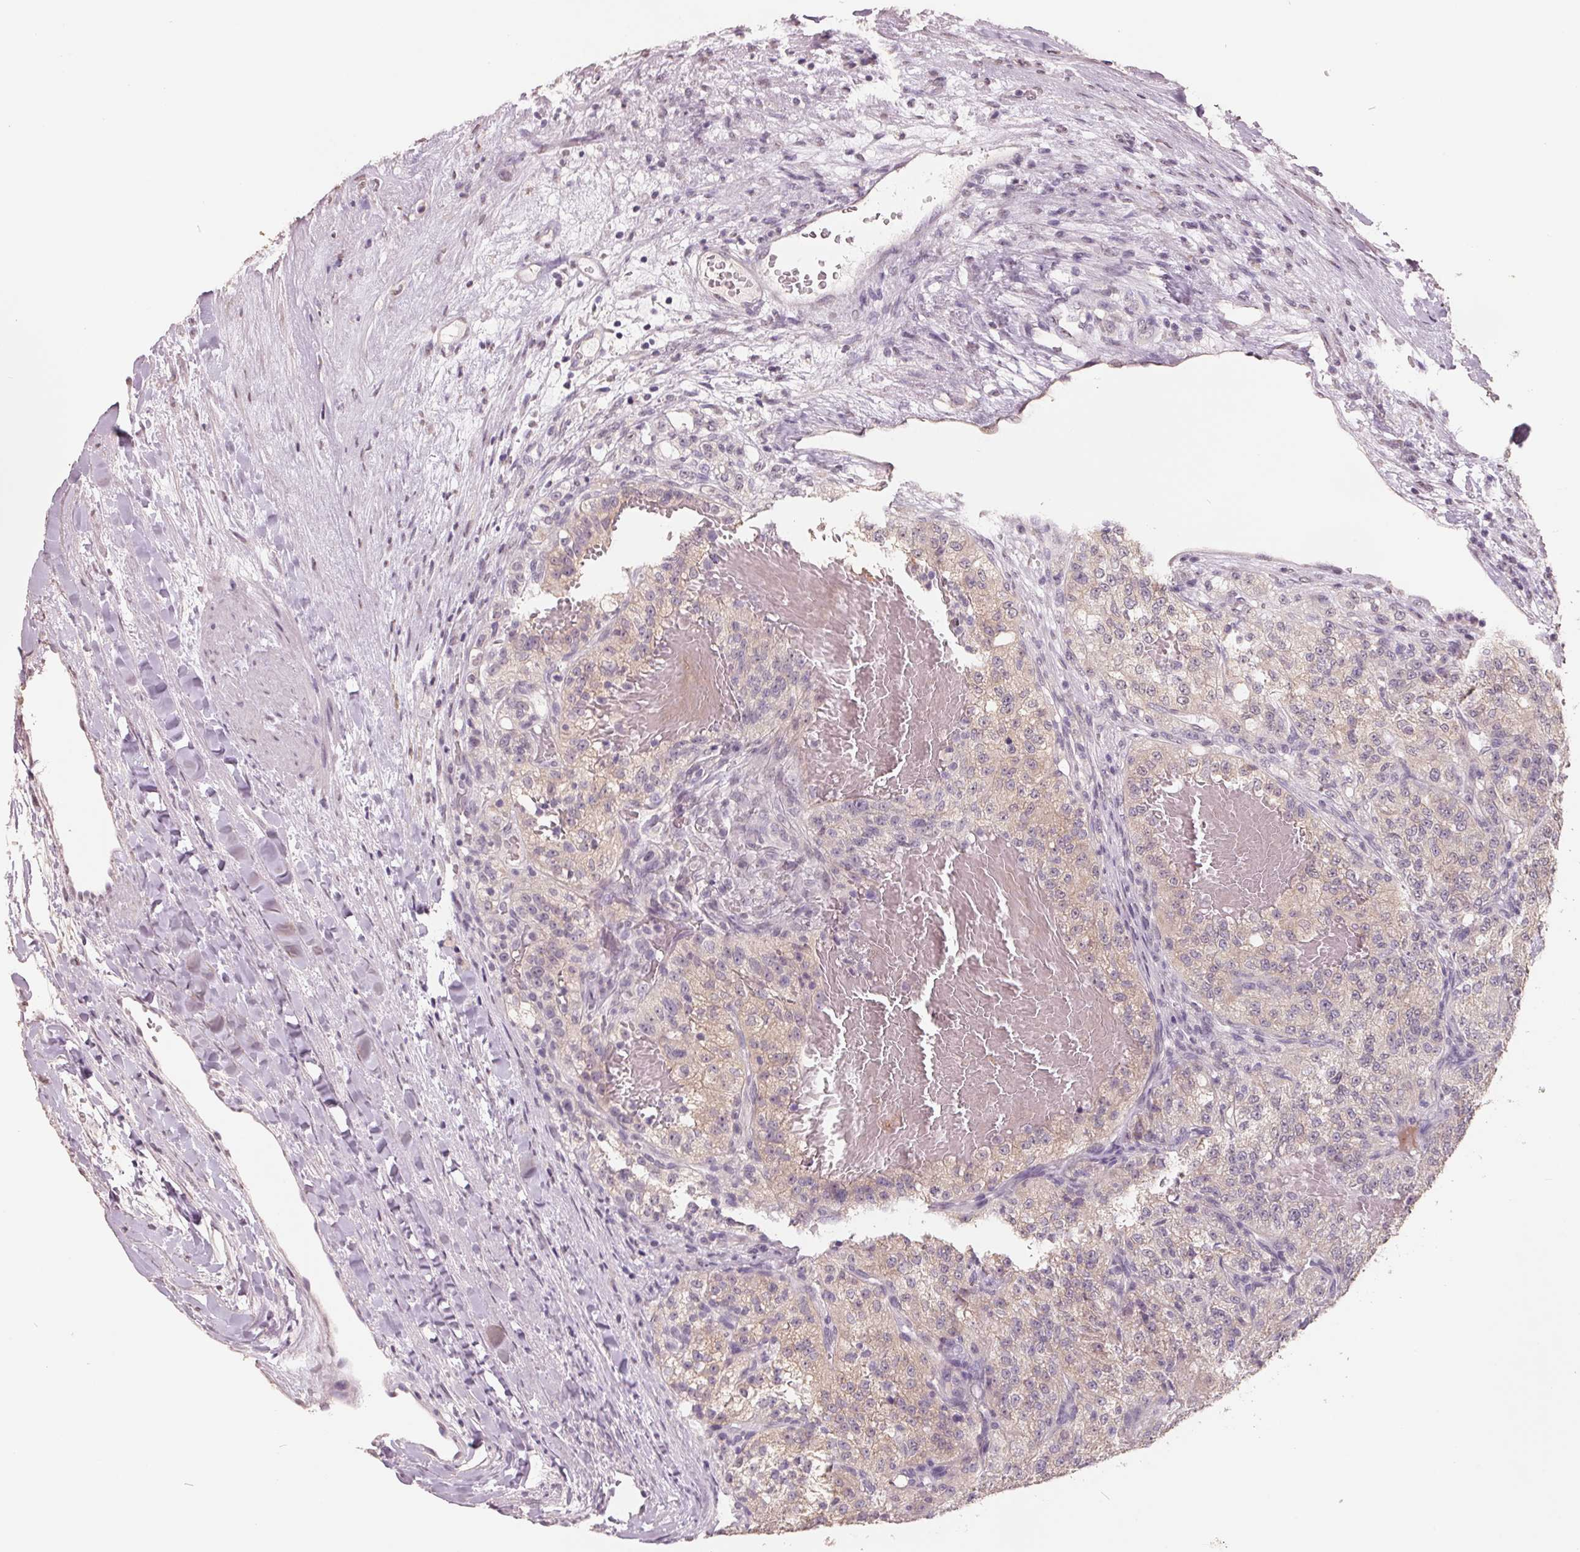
{"staining": {"intensity": "weak", "quantity": "<25%", "location": "cytoplasmic/membranous"}, "tissue": "renal cancer", "cell_type": "Tumor cells", "image_type": "cancer", "snomed": [{"axis": "morphology", "description": "Adenocarcinoma, NOS"}, {"axis": "topography", "description": "Kidney"}], "caption": "Renal adenocarcinoma stained for a protein using immunohistochemistry exhibits no staining tumor cells.", "gene": "FTCD", "patient": {"sex": "female", "age": 63}}